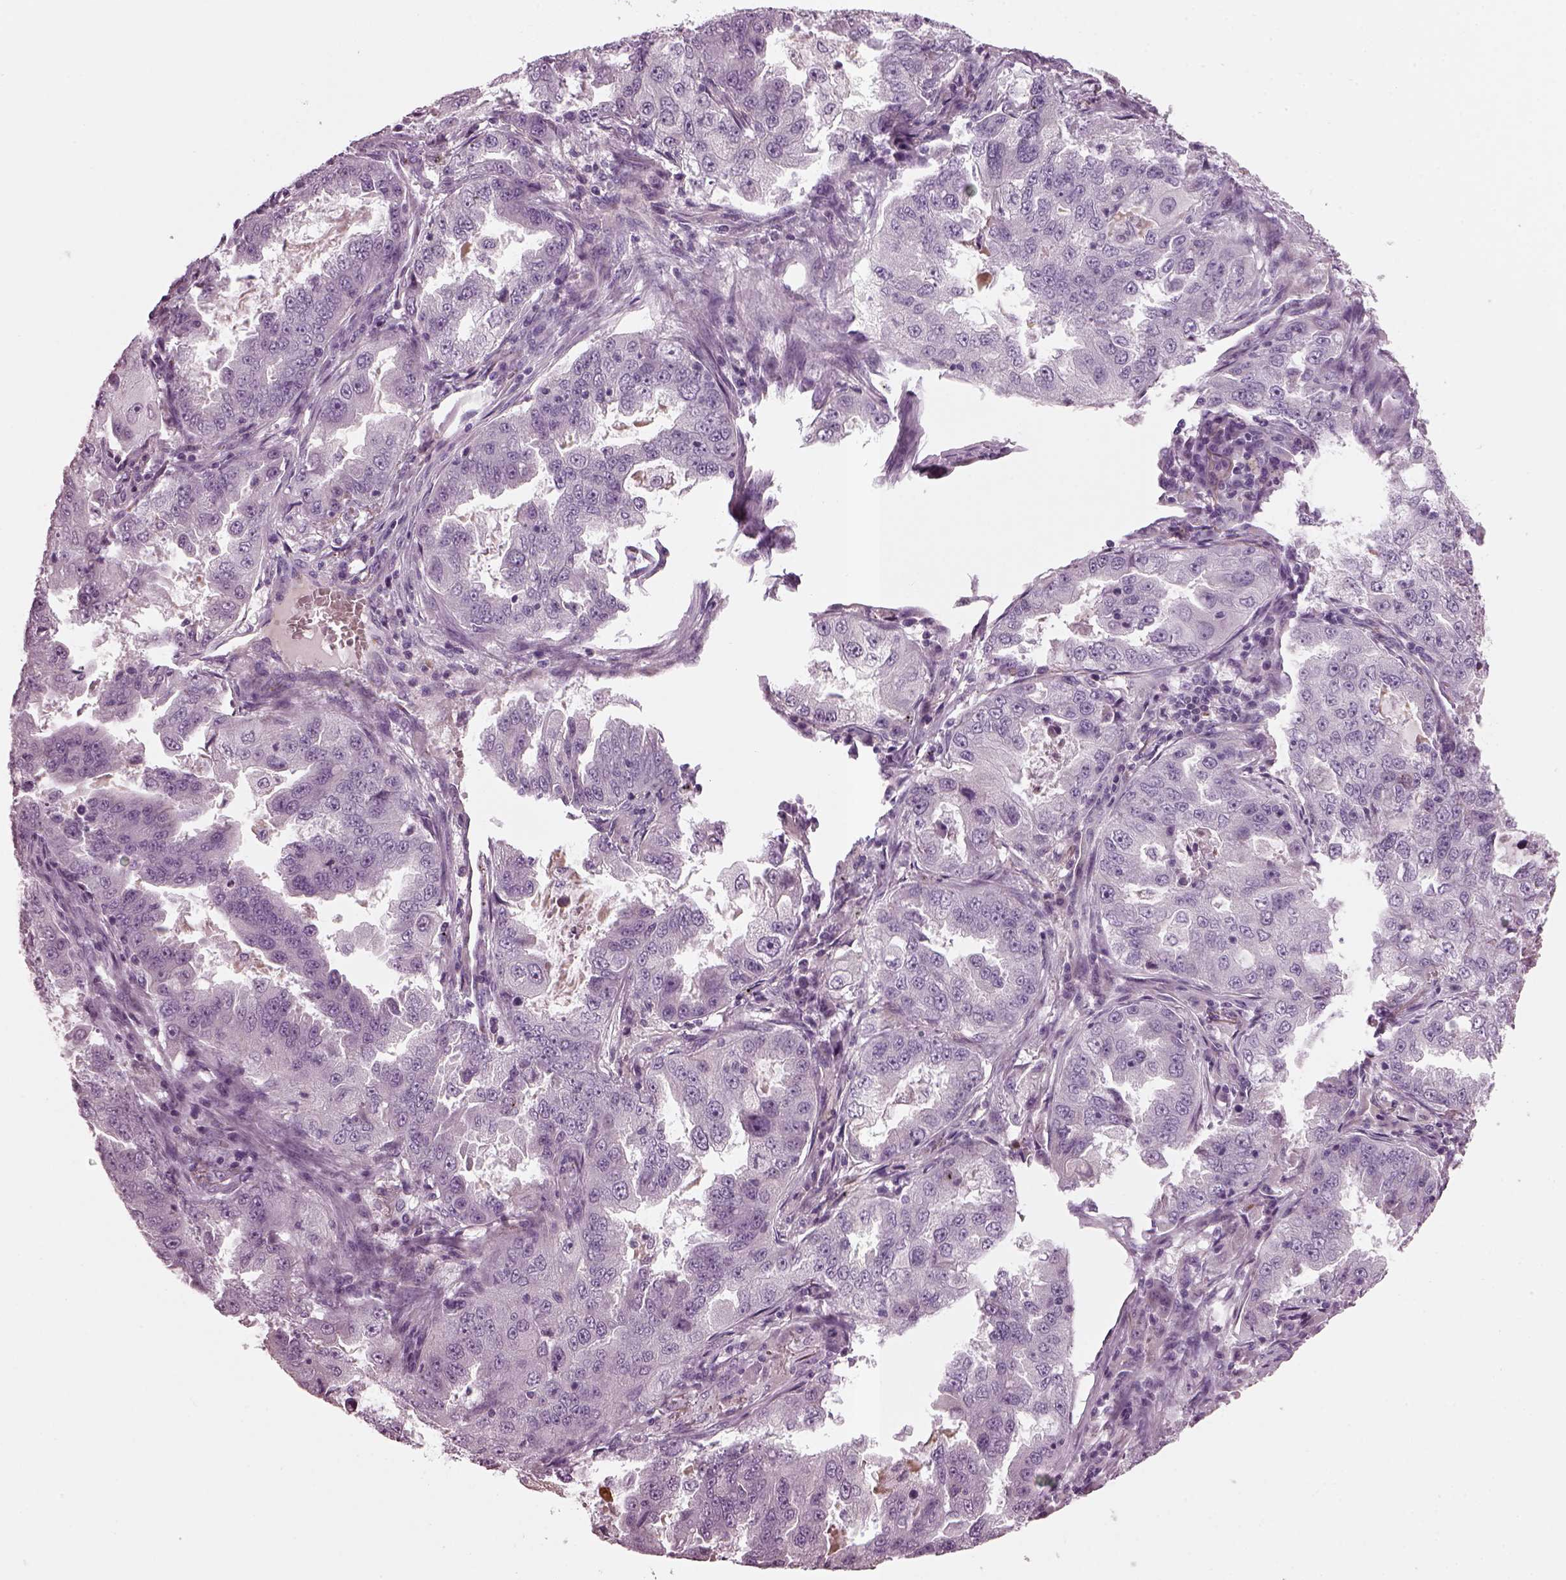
{"staining": {"intensity": "negative", "quantity": "none", "location": "none"}, "tissue": "lung cancer", "cell_type": "Tumor cells", "image_type": "cancer", "snomed": [{"axis": "morphology", "description": "Adenocarcinoma, NOS"}, {"axis": "topography", "description": "Lung"}], "caption": "High power microscopy image of an immunohistochemistry image of lung cancer, revealing no significant expression in tumor cells.", "gene": "DPYSL5", "patient": {"sex": "female", "age": 61}}